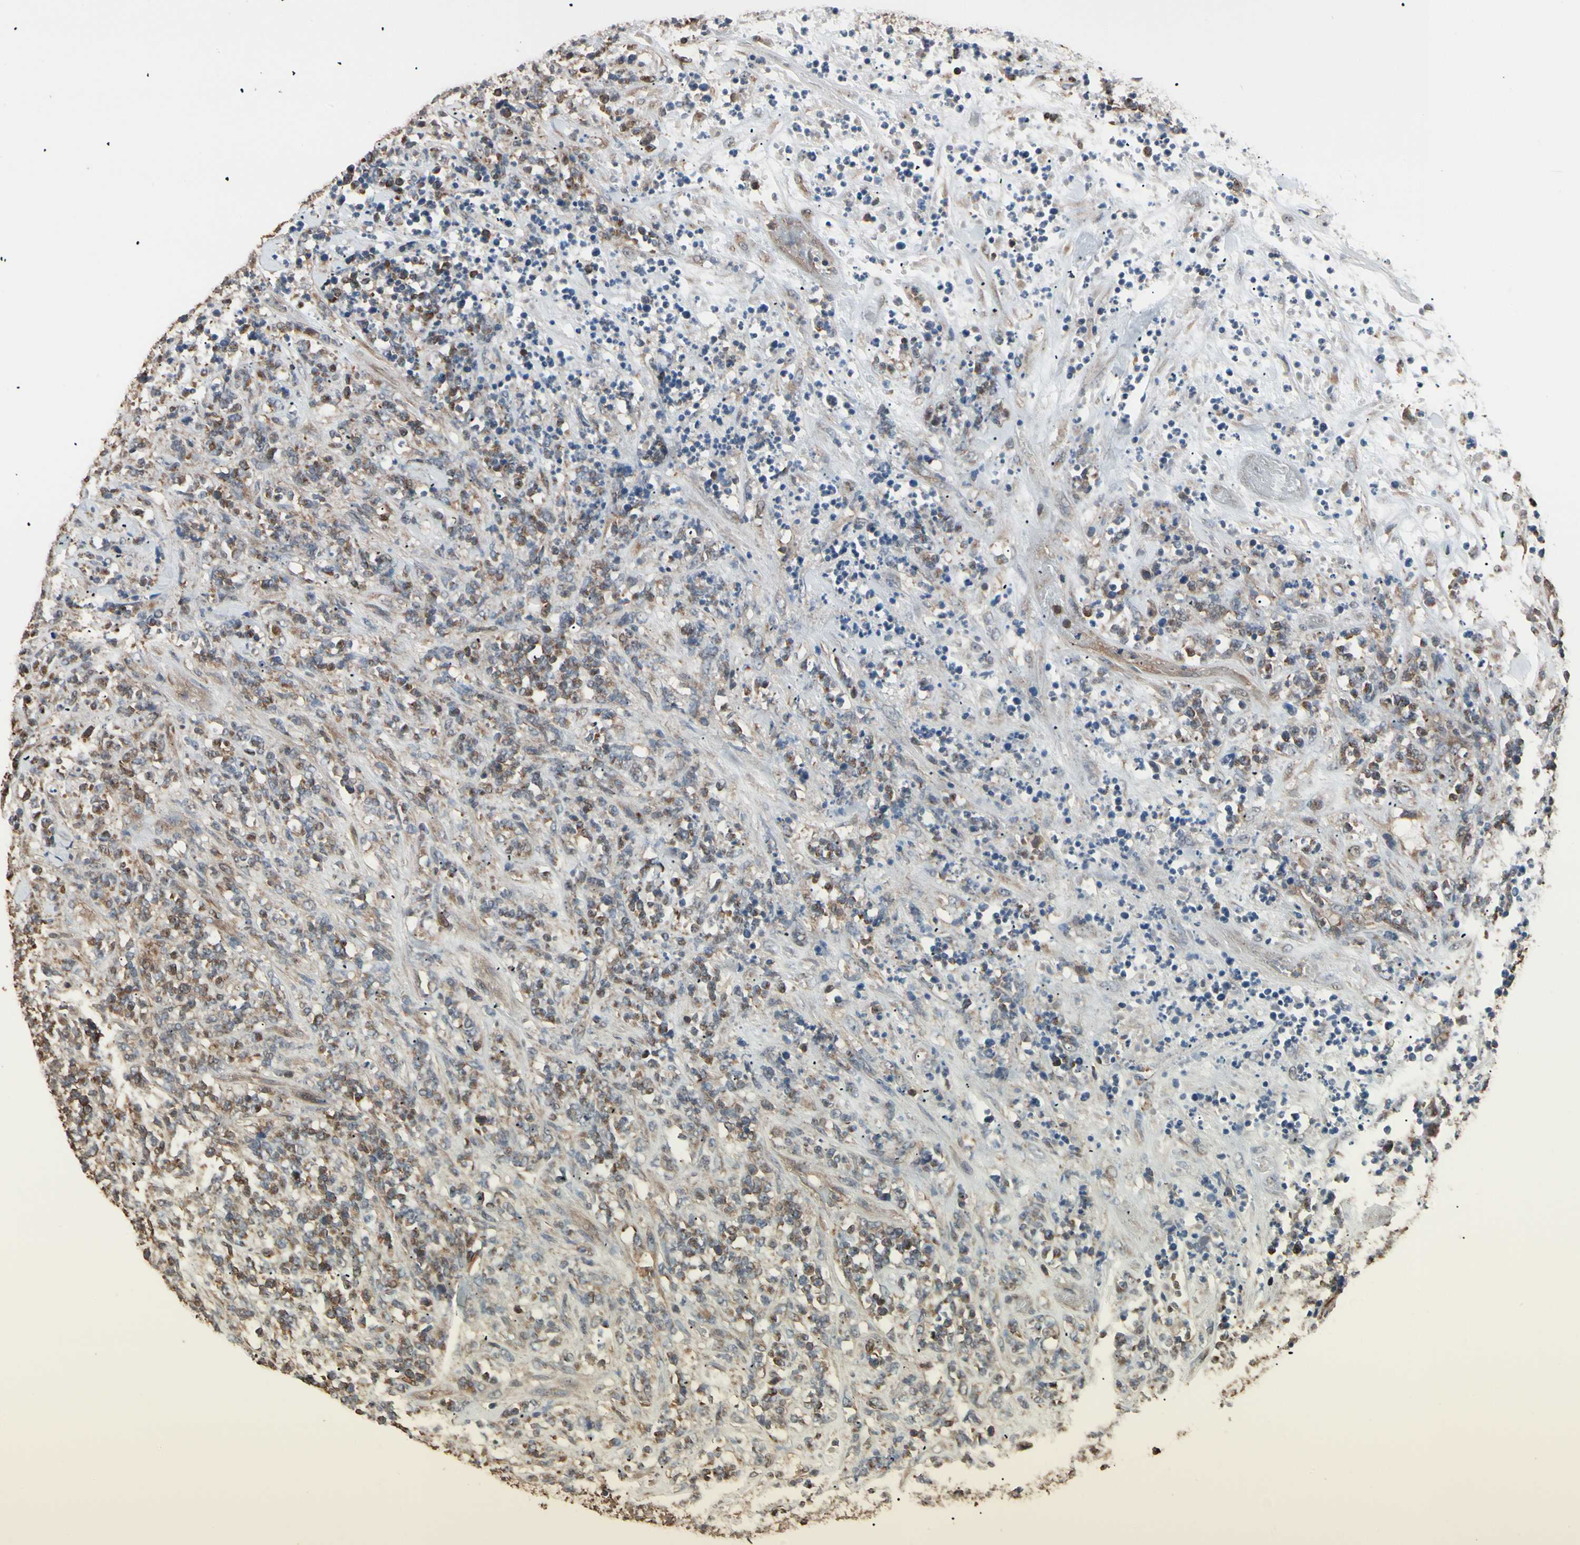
{"staining": {"intensity": "moderate", "quantity": "<25%", "location": "cytoplasmic/membranous"}, "tissue": "lymphoma", "cell_type": "Tumor cells", "image_type": "cancer", "snomed": [{"axis": "morphology", "description": "Malignant lymphoma, non-Hodgkin's type, High grade"}, {"axis": "topography", "description": "Soft tissue"}], "caption": "Immunohistochemistry of human malignant lymphoma, non-Hodgkin's type (high-grade) shows low levels of moderate cytoplasmic/membranous staining in approximately <25% of tumor cells.", "gene": "MAPK13", "patient": {"sex": "male", "age": 18}}